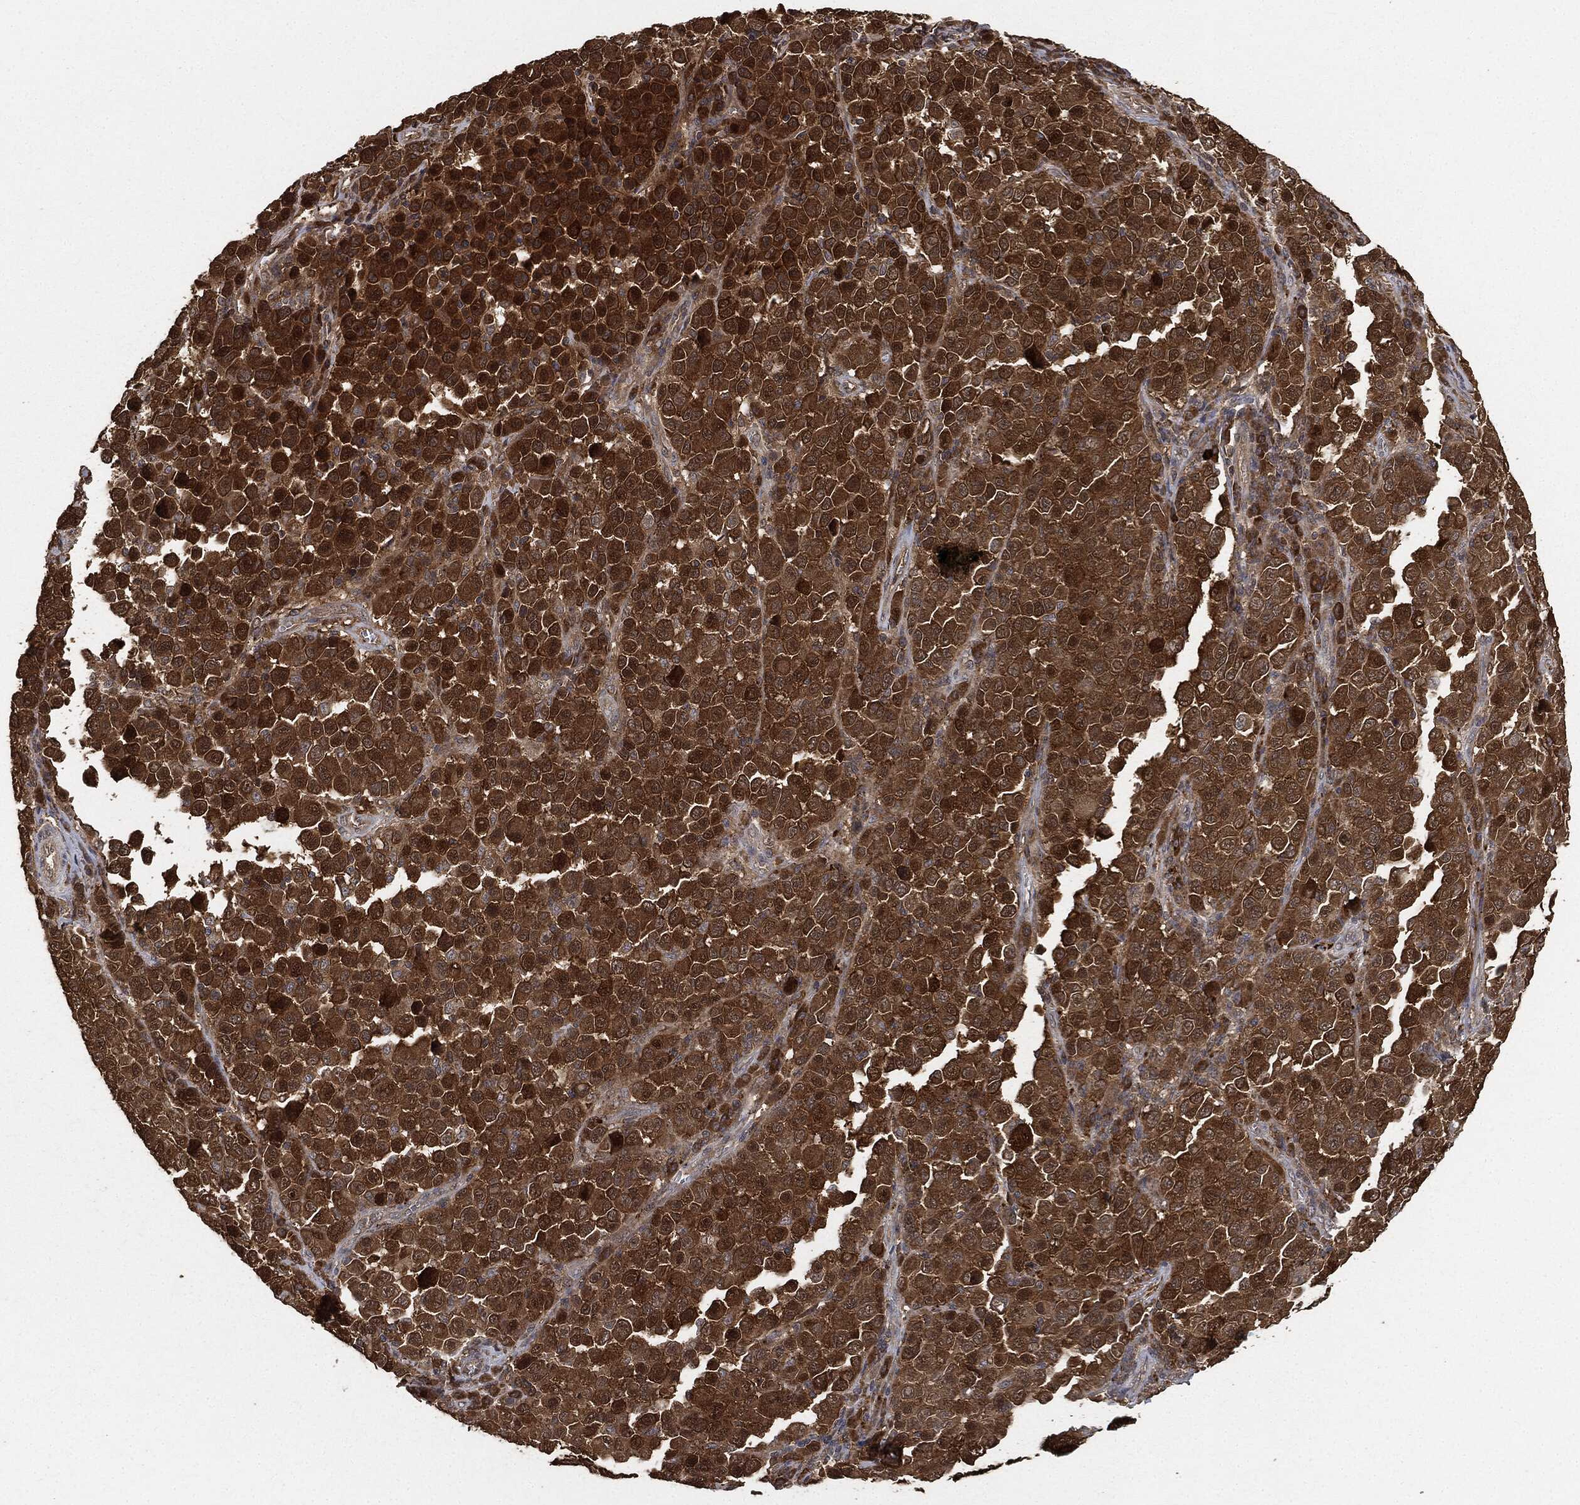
{"staining": {"intensity": "strong", "quantity": ">75%", "location": "cytoplasmic/membranous"}, "tissue": "melanoma", "cell_type": "Tumor cells", "image_type": "cancer", "snomed": [{"axis": "morphology", "description": "Malignant melanoma, NOS"}, {"axis": "topography", "description": "Skin"}], "caption": "Malignant melanoma stained with a brown dye demonstrates strong cytoplasmic/membranous positive expression in approximately >75% of tumor cells.", "gene": "BRAF", "patient": {"sex": "female", "age": 57}}